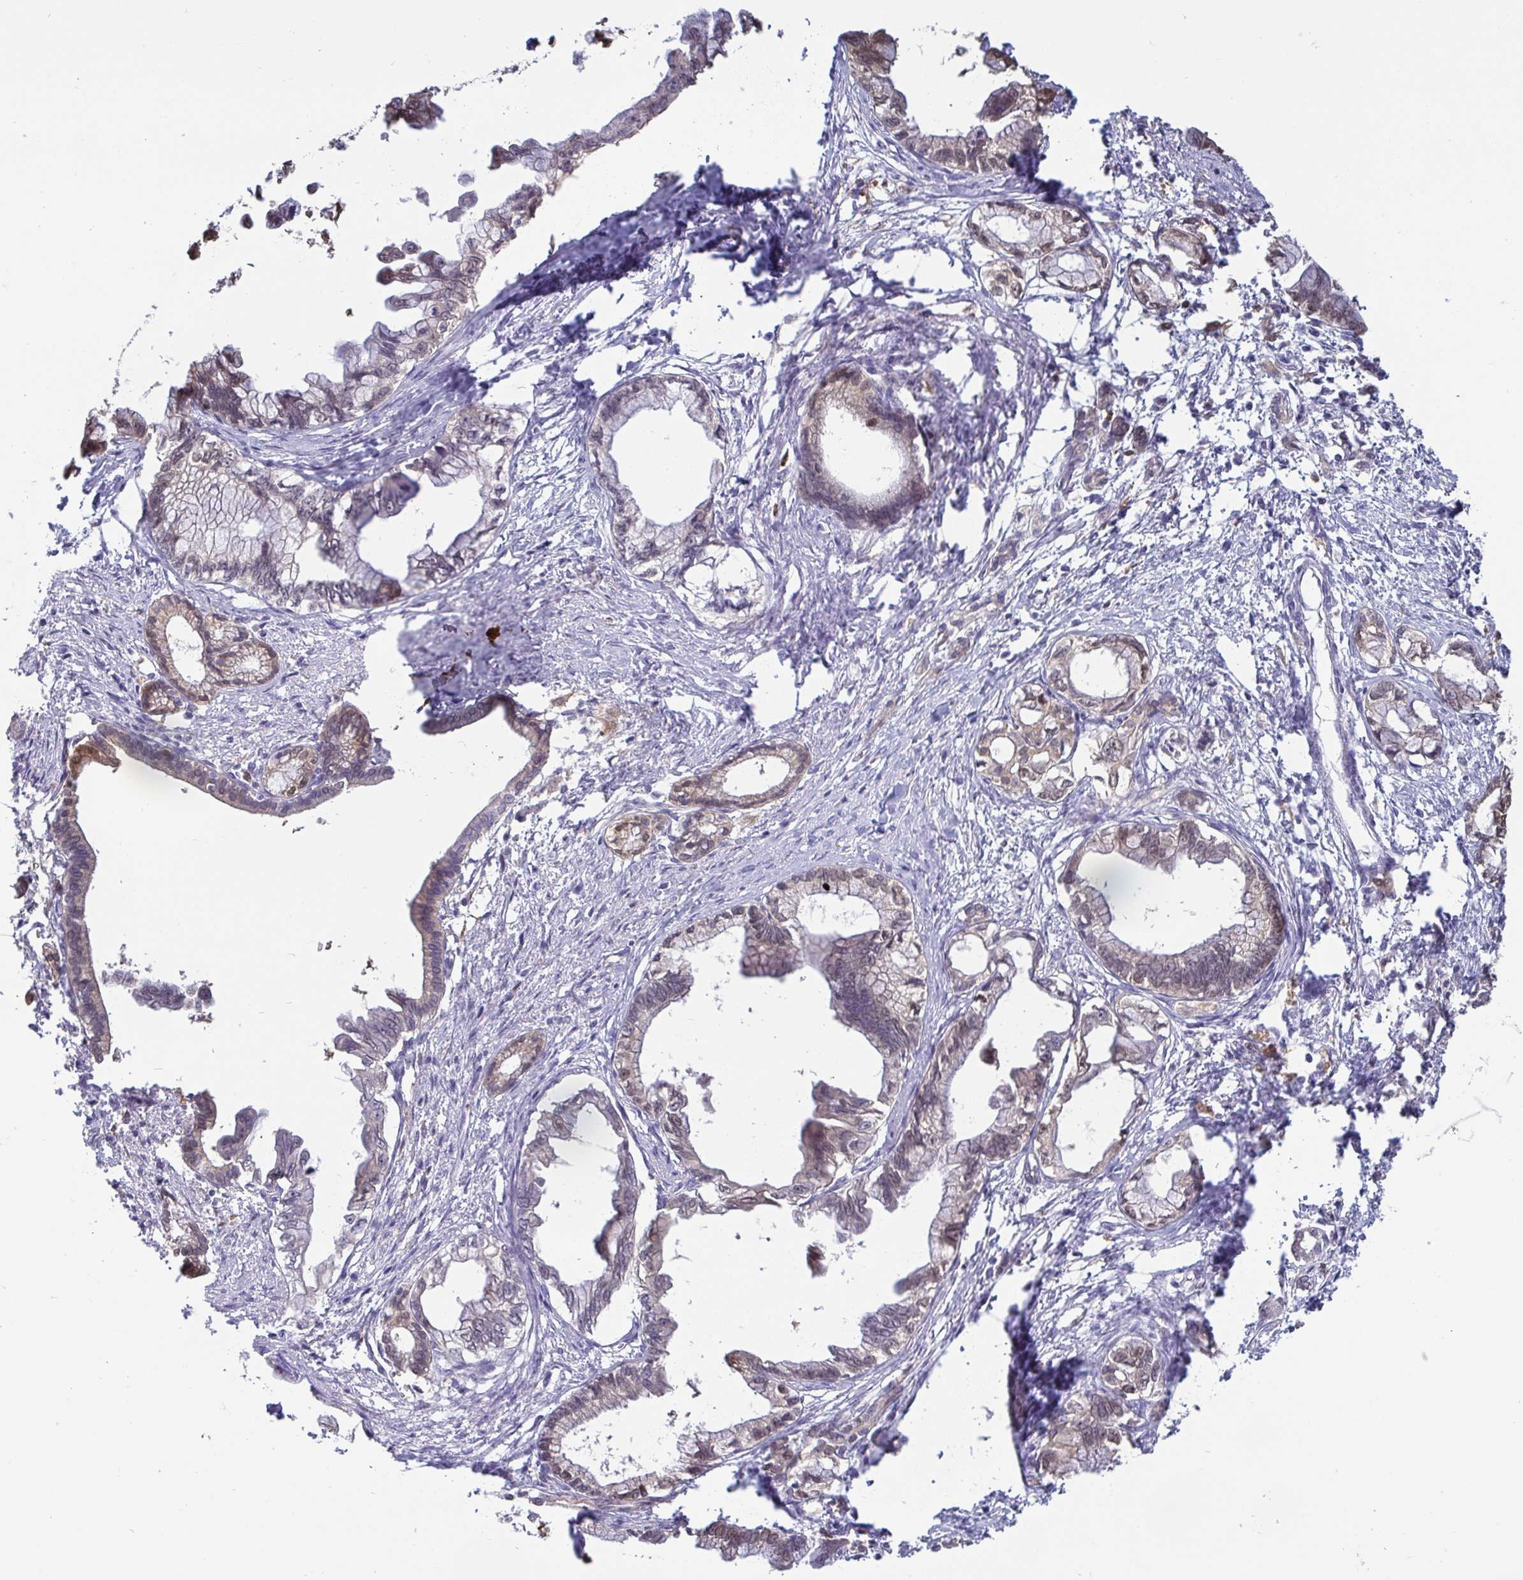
{"staining": {"intensity": "weak", "quantity": "<25%", "location": "nuclear"}, "tissue": "pancreatic cancer", "cell_type": "Tumor cells", "image_type": "cancer", "snomed": [{"axis": "morphology", "description": "Adenocarcinoma, NOS"}, {"axis": "topography", "description": "Pancreas"}], "caption": "An IHC micrograph of adenocarcinoma (pancreatic) is shown. There is no staining in tumor cells of adenocarcinoma (pancreatic).", "gene": "IDH1", "patient": {"sex": "male", "age": 61}}